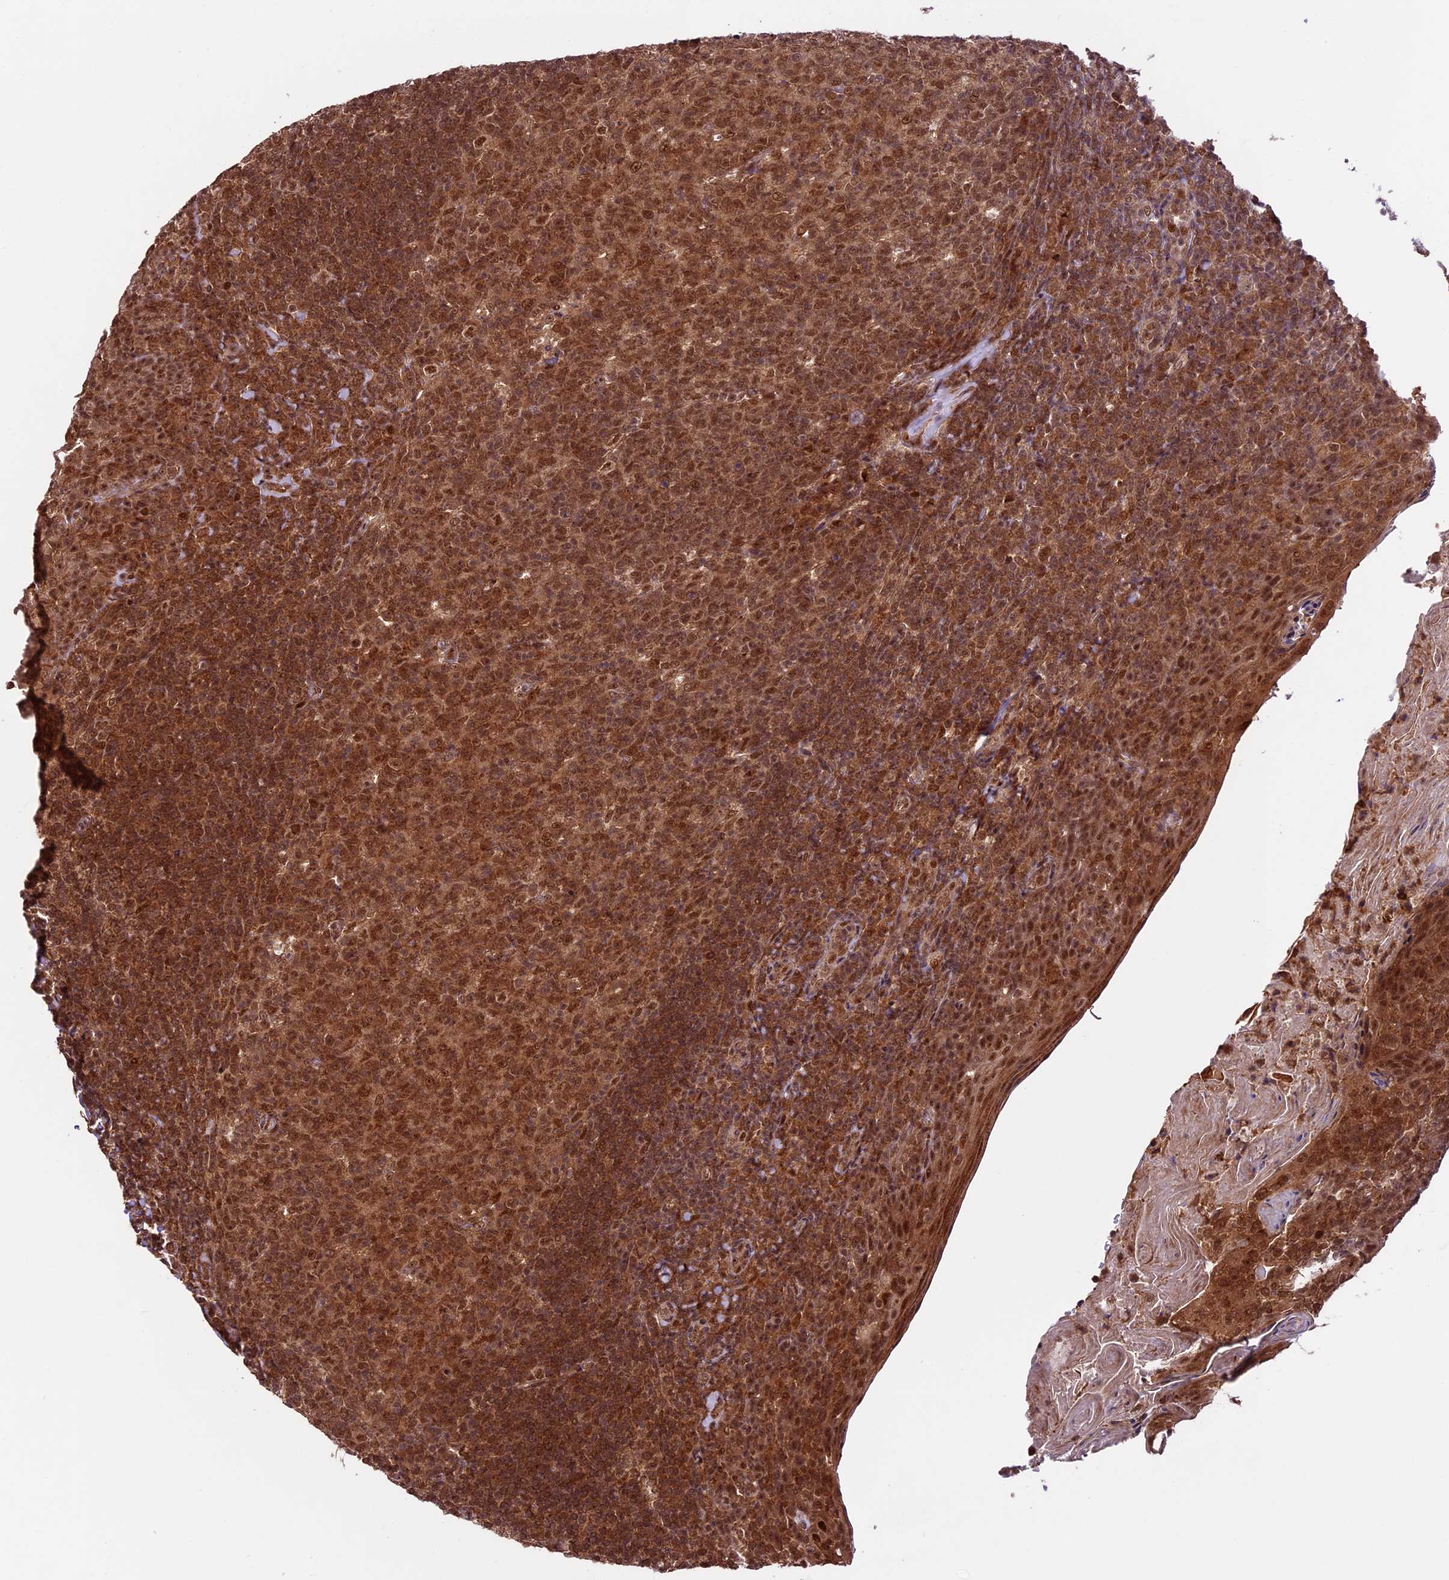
{"staining": {"intensity": "moderate", "quantity": ">75%", "location": "cytoplasmic/membranous,nuclear"}, "tissue": "tonsil", "cell_type": "Germinal center cells", "image_type": "normal", "snomed": [{"axis": "morphology", "description": "Normal tissue, NOS"}, {"axis": "topography", "description": "Tonsil"}], "caption": "Immunohistochemistry (IHC) of unremarkable tonsil demonstrates medium levels of moderate cytoplasmic/membranous,nuclear expression in about >75% of germinal center cells.", "gene": "DHX38", "patient": {"sex": "female", "age": 10}}